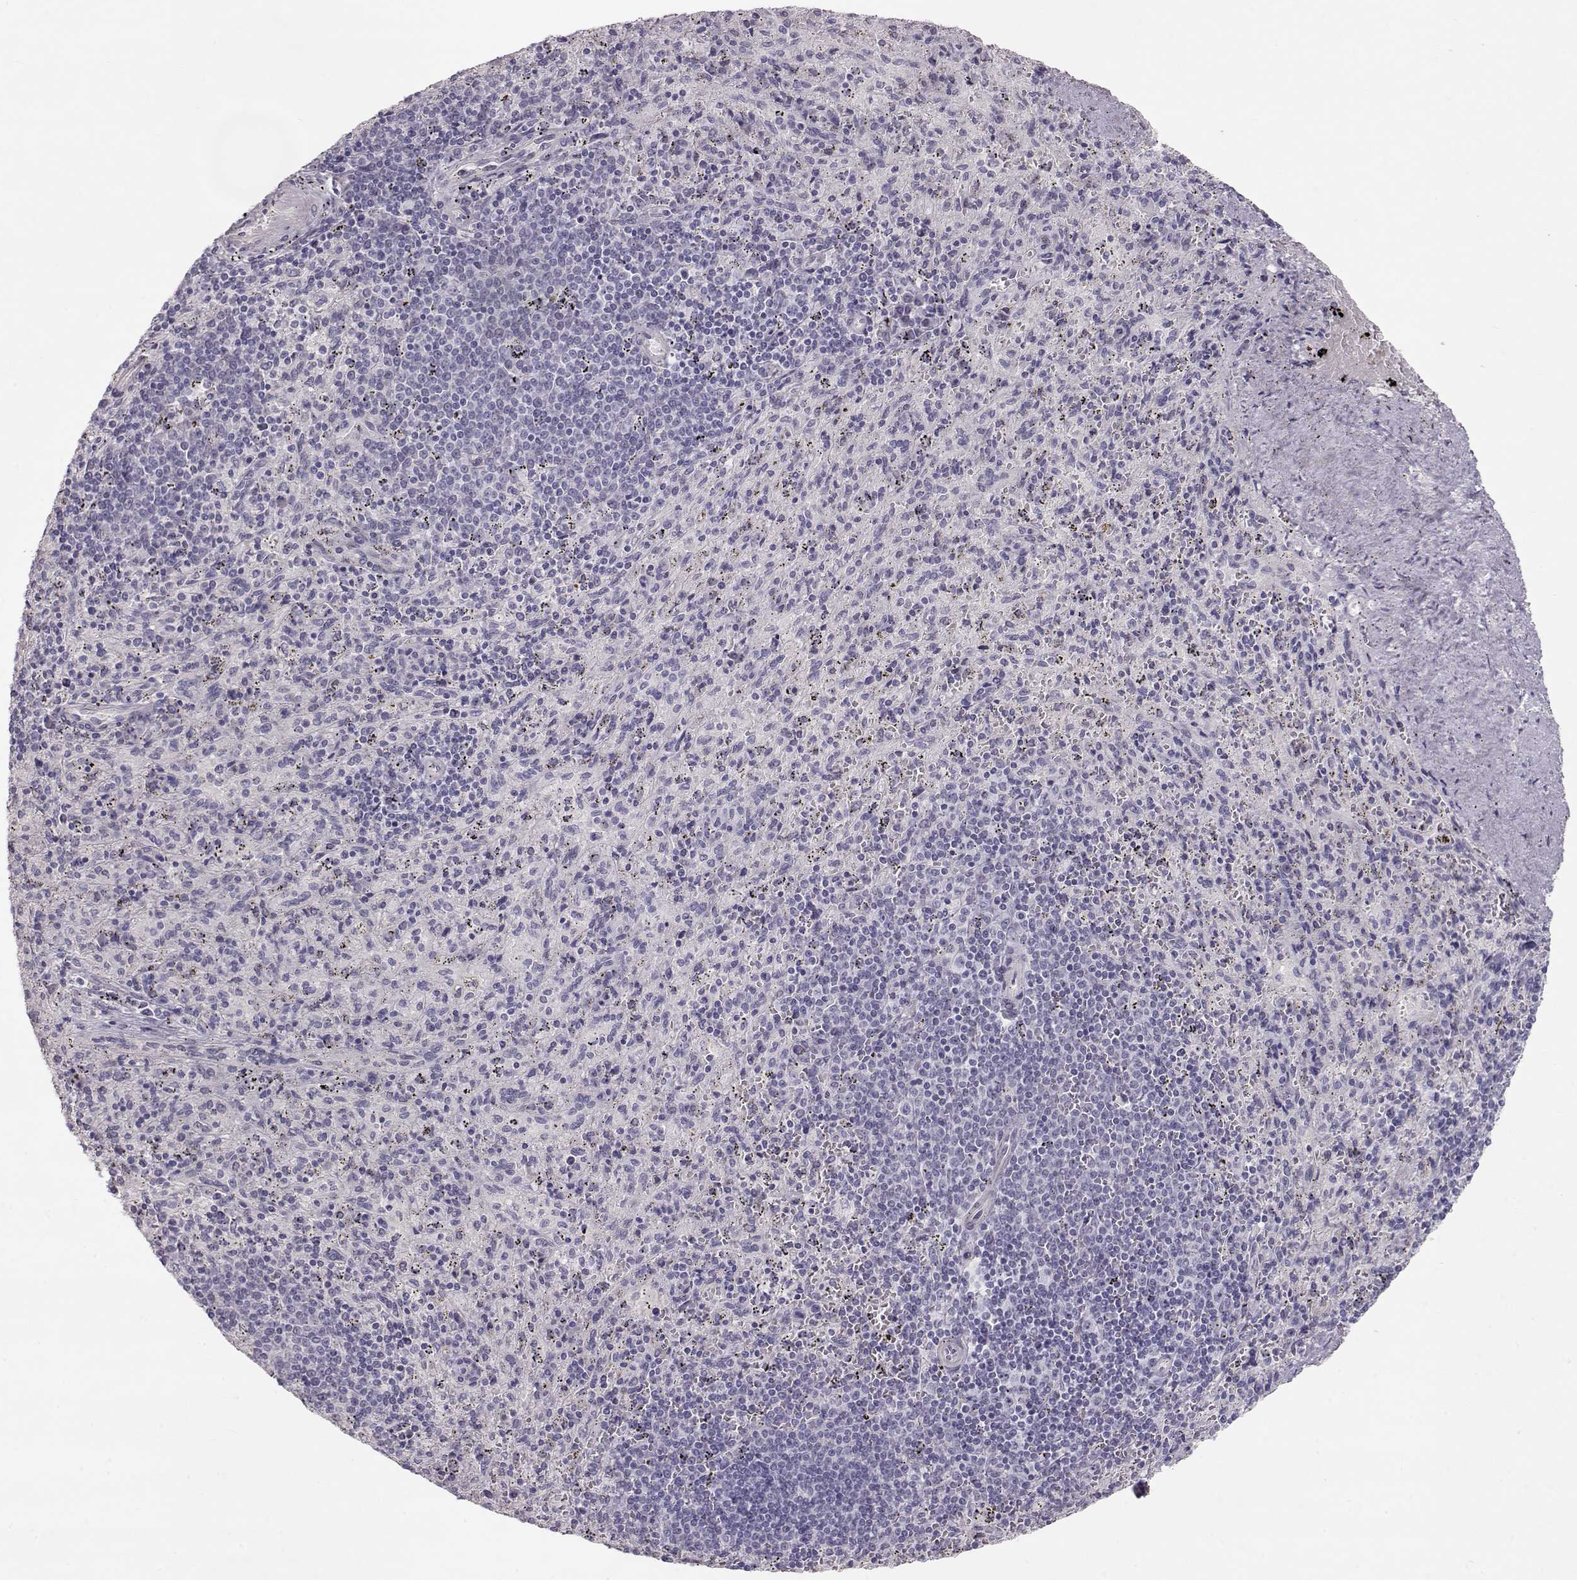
{"staining": {"intensity": "negative", "quantity": "none", "location": "none"}, "tissue": "spleen", "cell_type": "Cells in red pulp", "image_type": "normal", "snomed": [{"axis": "morphology", "description": "Normal tissue, NOS"}, {"axis": "topography", "description": "Spleen"}], "caption": "Immunohistochemistry (IHC) micrograph of normal spleen stained for a protein (brown), which demonstrates no staining in cells in red pulp.", "gene": "SLC18A1", "patient": {"sex": "male", "age": 57}}